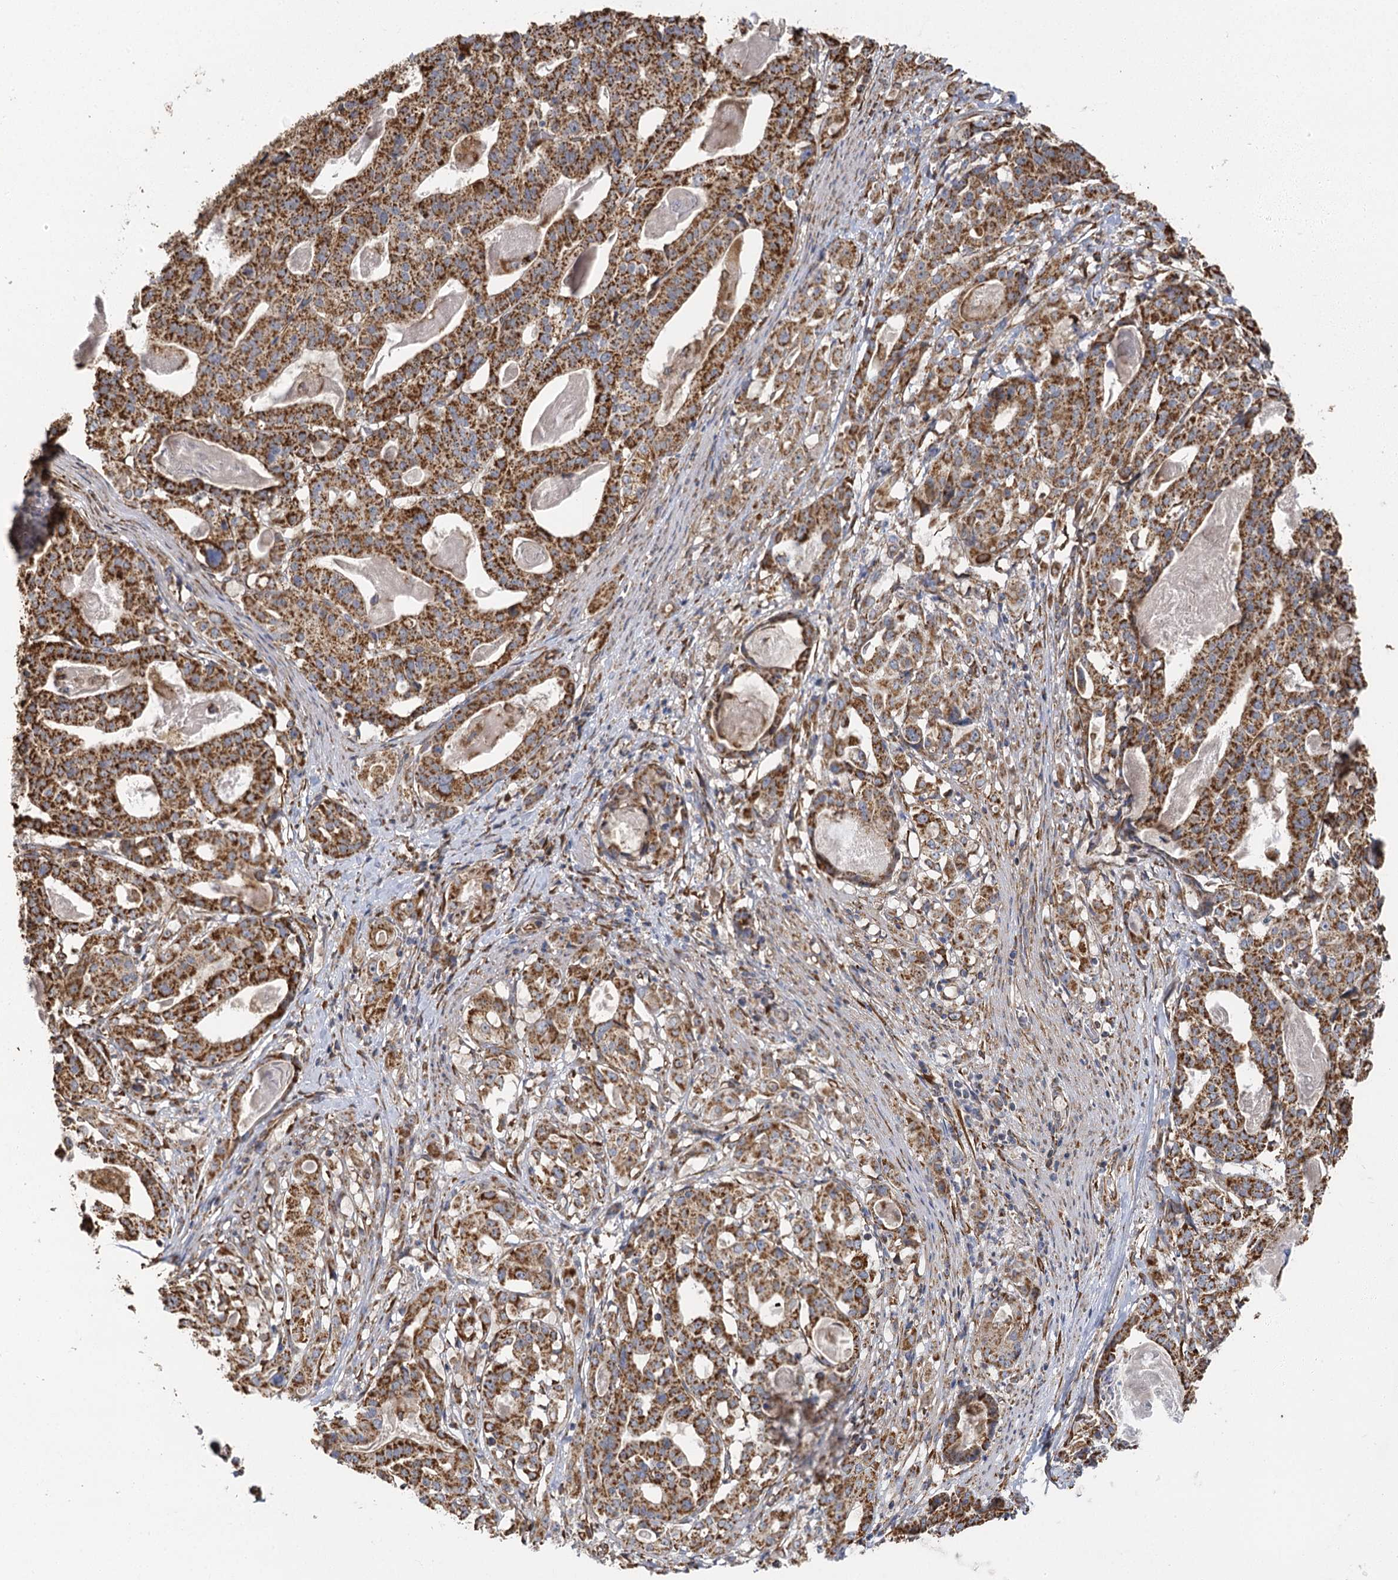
{"staining": {"intensity": "strong", "quantity": ">75%", "location": "cytoplasmic/membranous"}, "tissue": "stomach cancer", "cell_type": "Tumor cells", "image_type": "cancer", "snomed": [{"axis": "morphology", "description": "Adenocarcinoma, NOS"}, {"axis": "topography", "description": "Stomach"}], "caption": "Stomach cancer stained with IHC demonstrates strong cytoplasmic/membranous staining in about >75% of tumor cells. The staining is performed using DAB (3,3'-diaminobenzidine) brown chromogen to label protein expression. The nuclei are counter-stained blue using hematoxylin.", "gene": "IL11RA", "patient": {"sex": "male", "age": 48}}